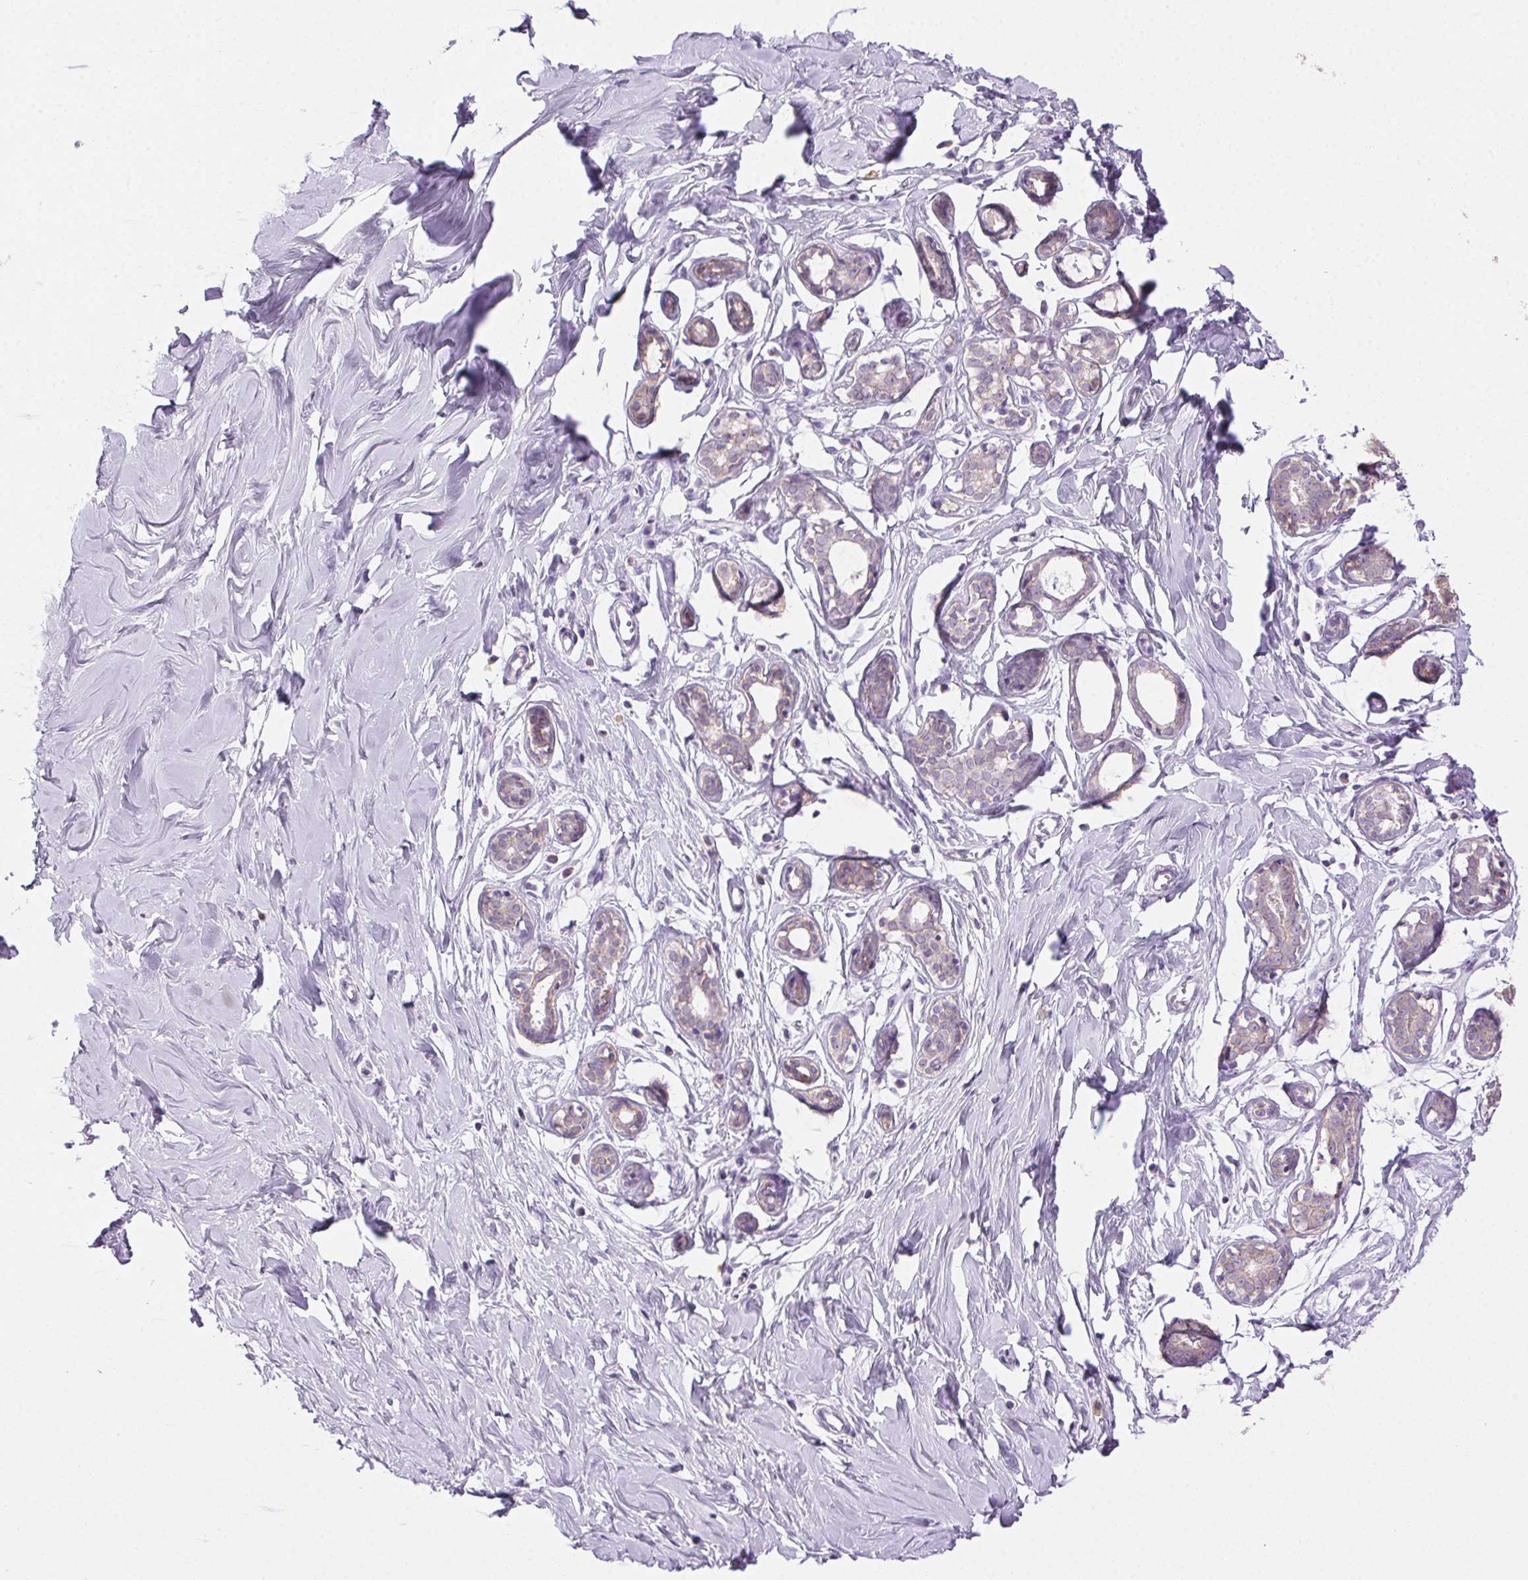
{"staining": {"intensity": "weak", "quantity": "<25%", "location": "cytoplasmic/membranous"}, "tissue": "breast", "cell_type": "Adipocytes", "image_type": "normal", "snomed": [{"axis": "morphology", "description": "Normal tissue, NOS"}, {"axis": "topography", "description": "Breast"}], "caption": "High power microscopy photomicrograph of an immunohistochemistry (IHC) micrograph of normal breast, revealing no significant staining in adipocytes.", "gene": "CLDN10", "patient": {"sex": "female", "age": 27}}